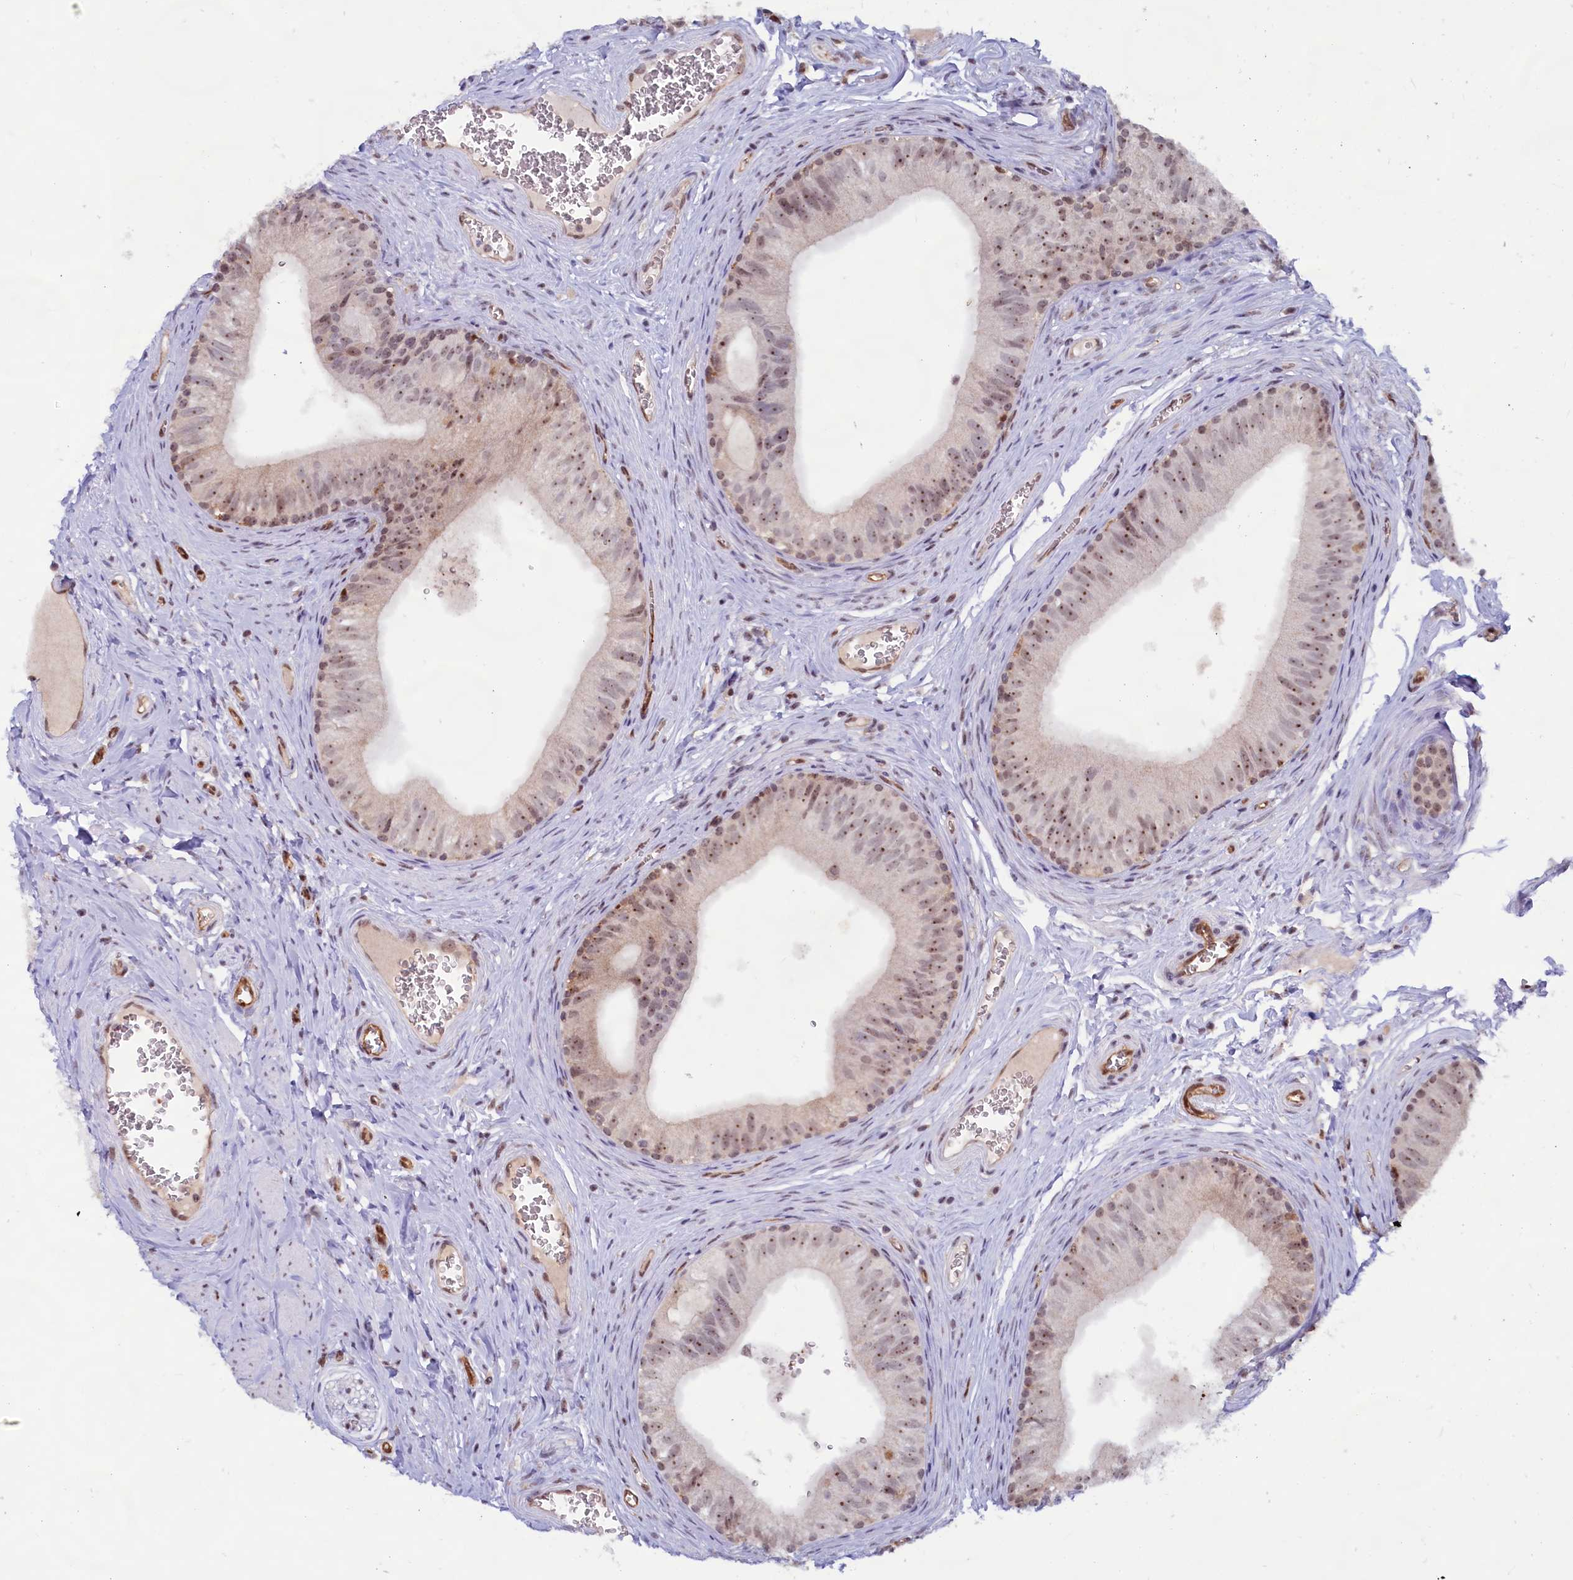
{"staining": {"intensity": "moderate", "quantity": "25%-75%", "location": "cytoplasmic/membranous,nuclear"}, "tissue": "epididymis", "cell_type": "Glandular cells", "image_type": "normal", "snomed": [{"axis": "morphology", "description": "Normal tissue, NOS"}, {"axis": "topography", "description": "Epididymis"}], "caption": "Immunohistochemistry (DAB) staining of normal human epididymis displays moderate cytoplasmic/membranous,nuclear protein positivity in about 25%-75% of glandular cells.", "gene": "C1D", "patient": {"sex": "male", "age": 42}}